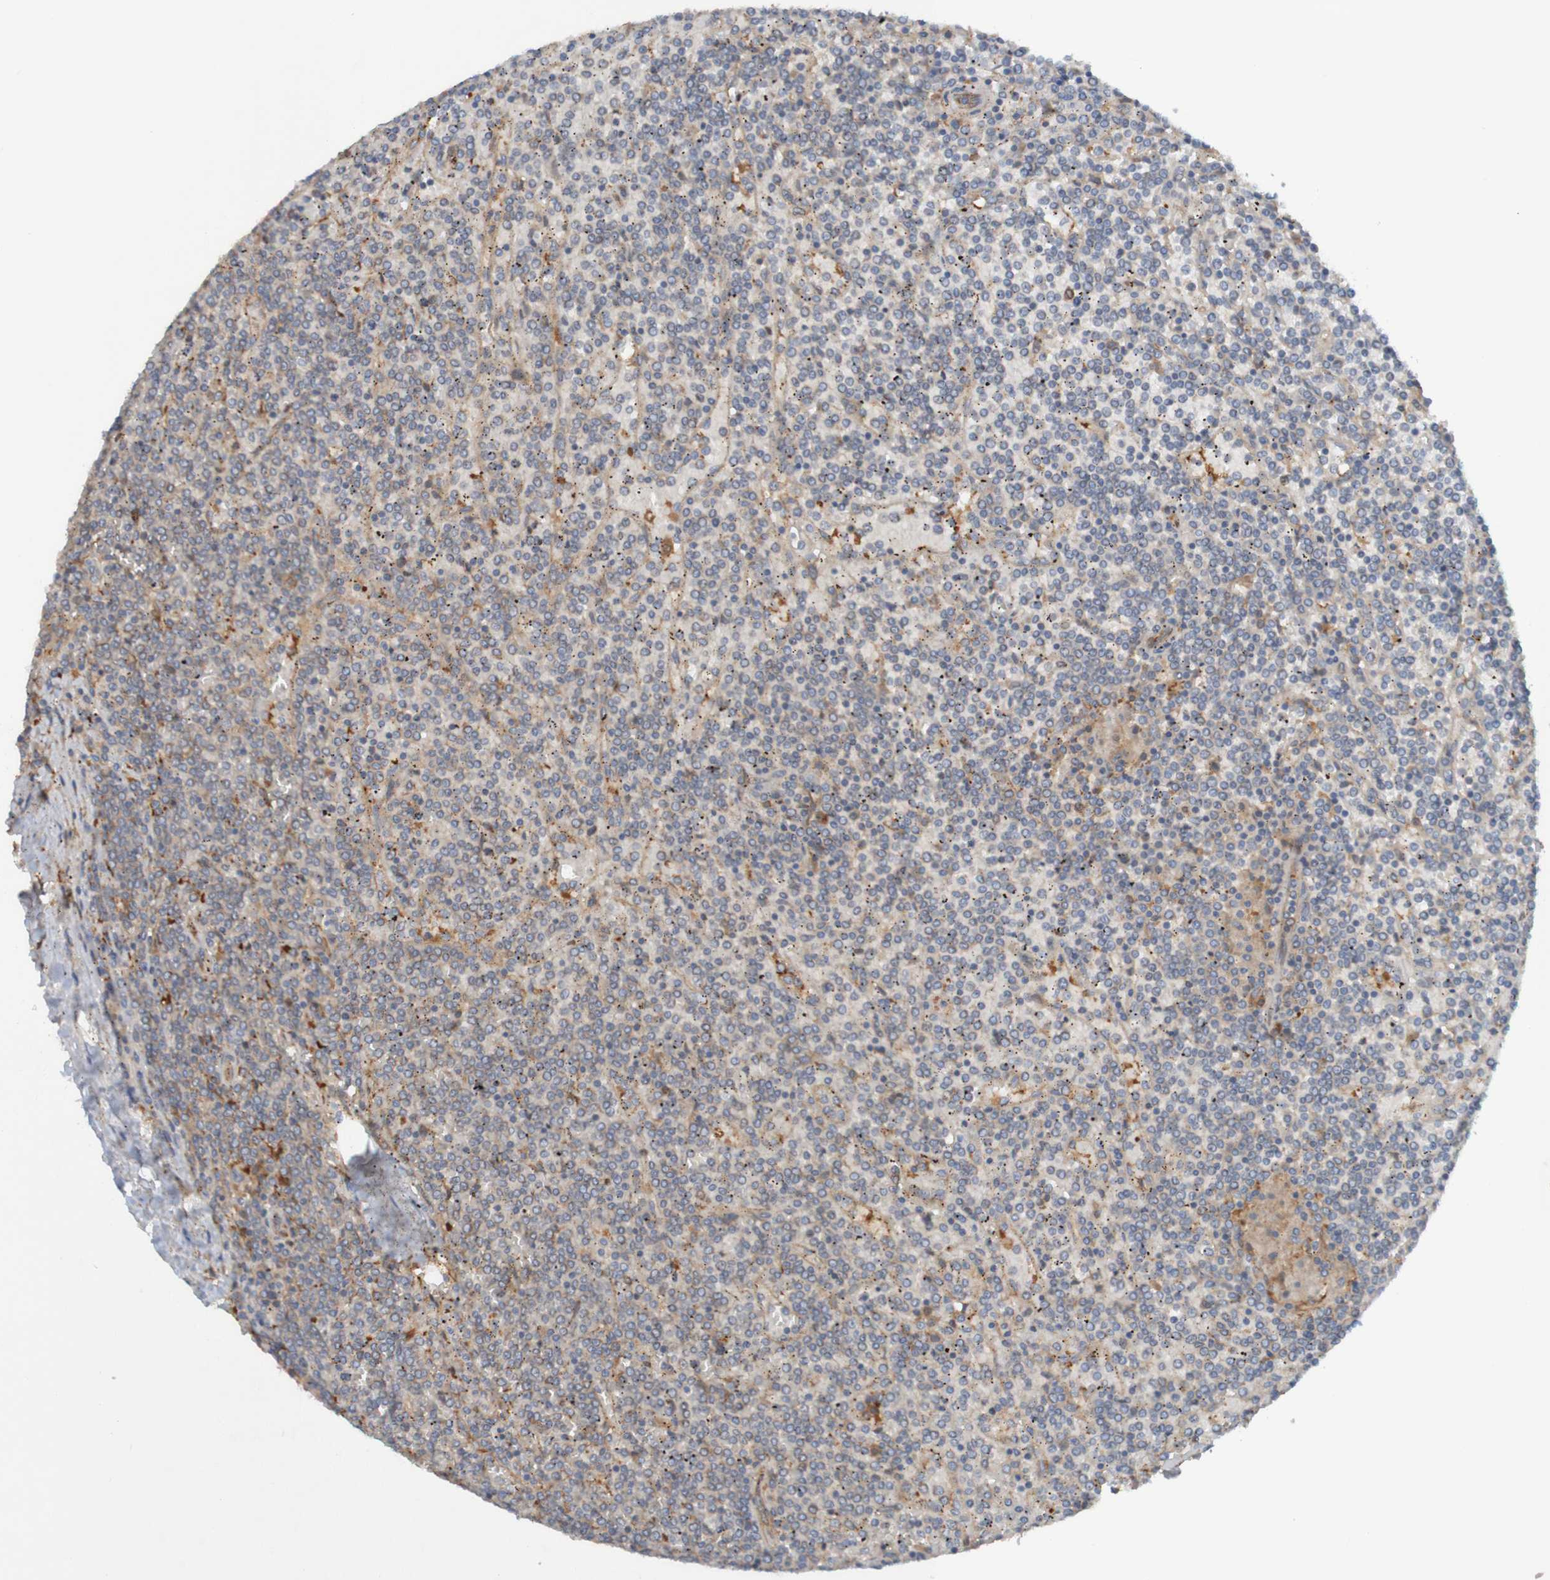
{"staining": {"intensity": "weak", "quantity": "25%-75%", "location": "cytoplasmic/membranous"}, "tissue": "lymphoma", "cell_type": "Tumor cells", "image_type": "cancer", "snomed": [{"axis": "morphology", "description": "Malignant lymphoma, non-Hodgkin's type, Low grade"}, {"axis": "topography", "description": "Spleen"}], "caption": "This is an image of immunohistochemistry (IHC) staining of lymphoma, which shows weak expression in the cytoplasmic/membranous of tumor cells.", "gene": "DNAJC4", "patient": {"sex": "female", "age": 19}}